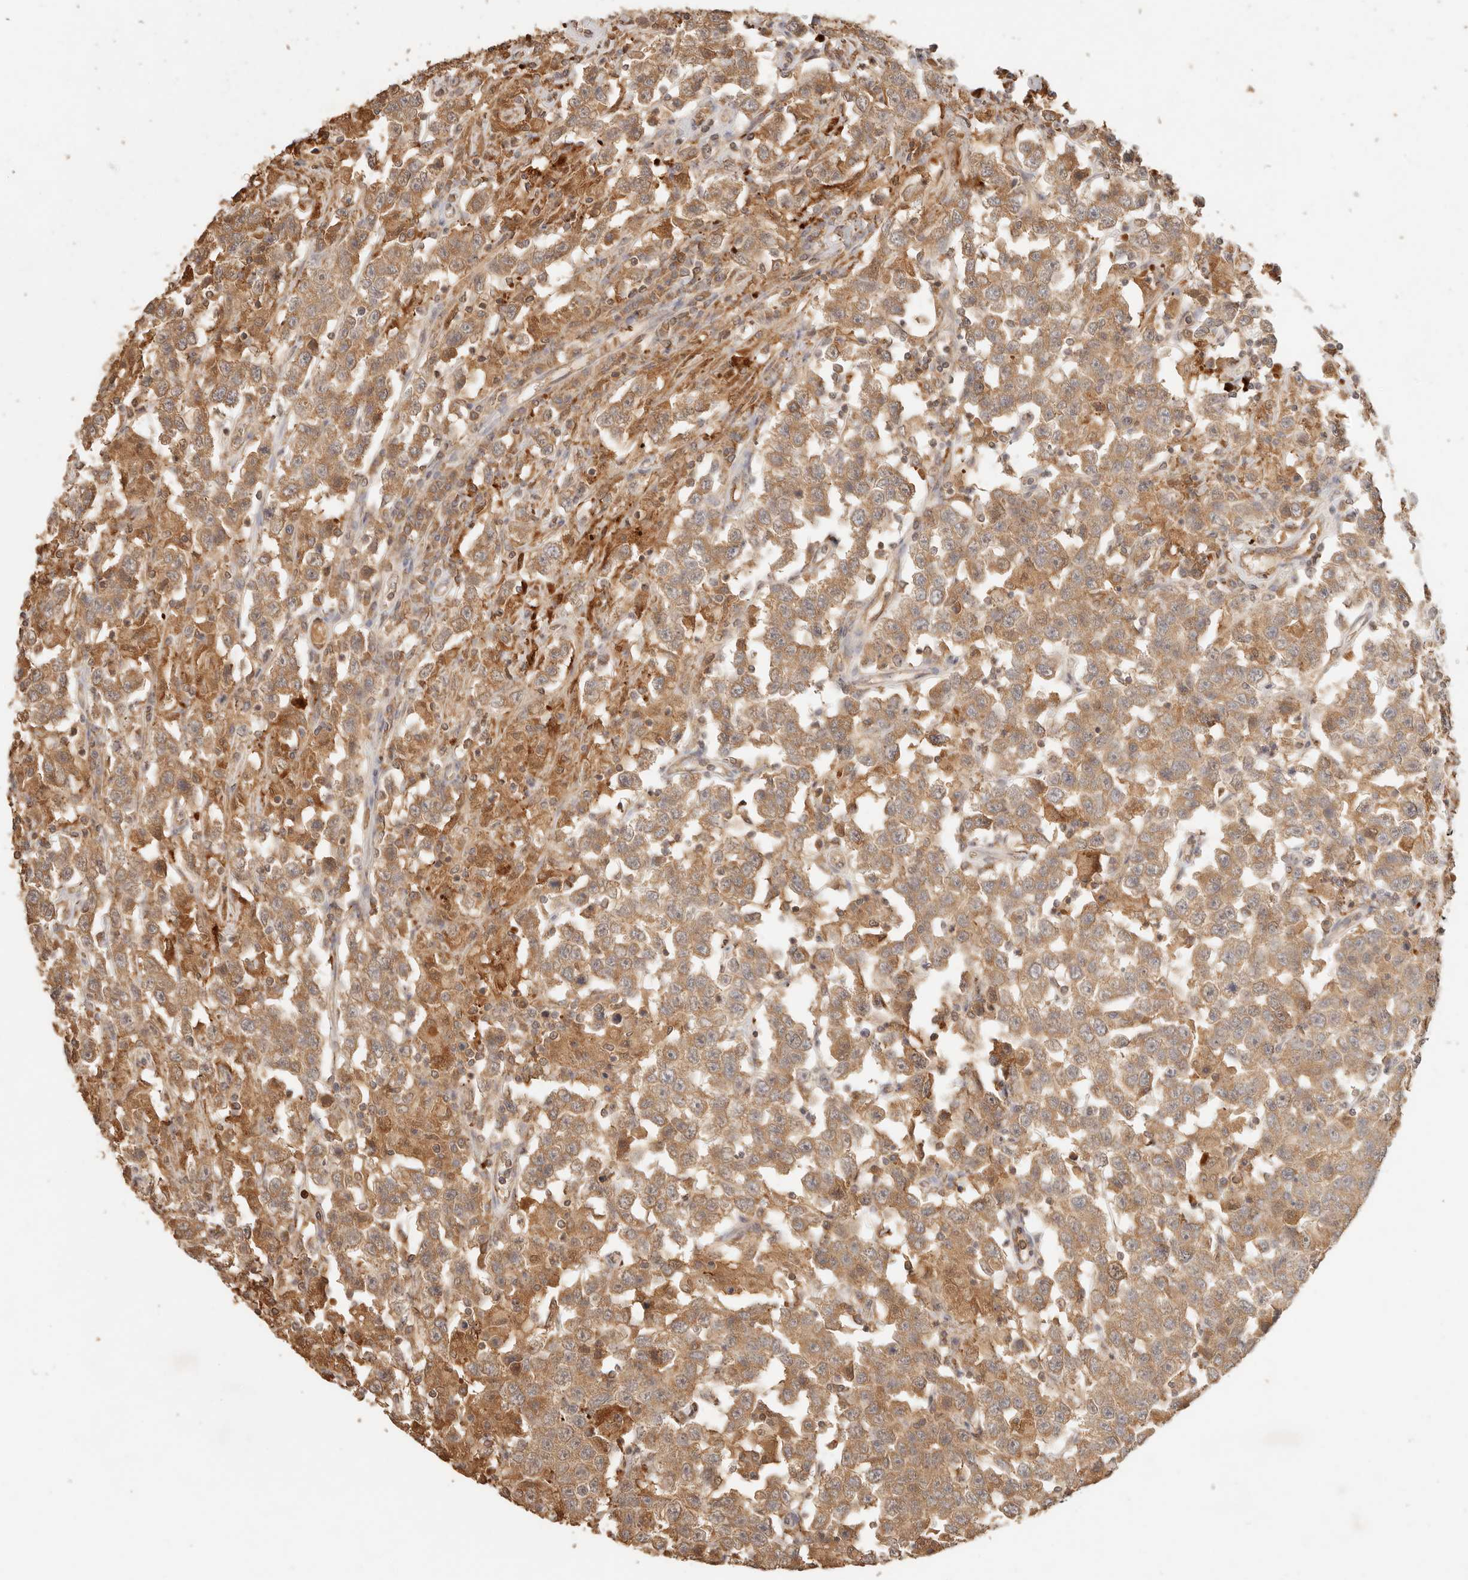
{"staining": {"intensity": "moderate", "quantity": ">75%", "location": "cytoplasmic/membranous"}, "tissue": "testis cancer", "cell_type": "Tumor cells", "image_type": "cancer", "snomed": [{"axis": "morphology", "description": "Seminoma, NOS"}, {"axis": "topography", "description": "Testis"}], "caption": "A brown stain shows moderate cytoplasmic/membranous positivity of a protein in testis cancer tumor cells. (DAB IHC, brown staining for protein, blue staining for nuclei).", "gene": "INTS11", "patient": {"sex": "male", "age": 41}}